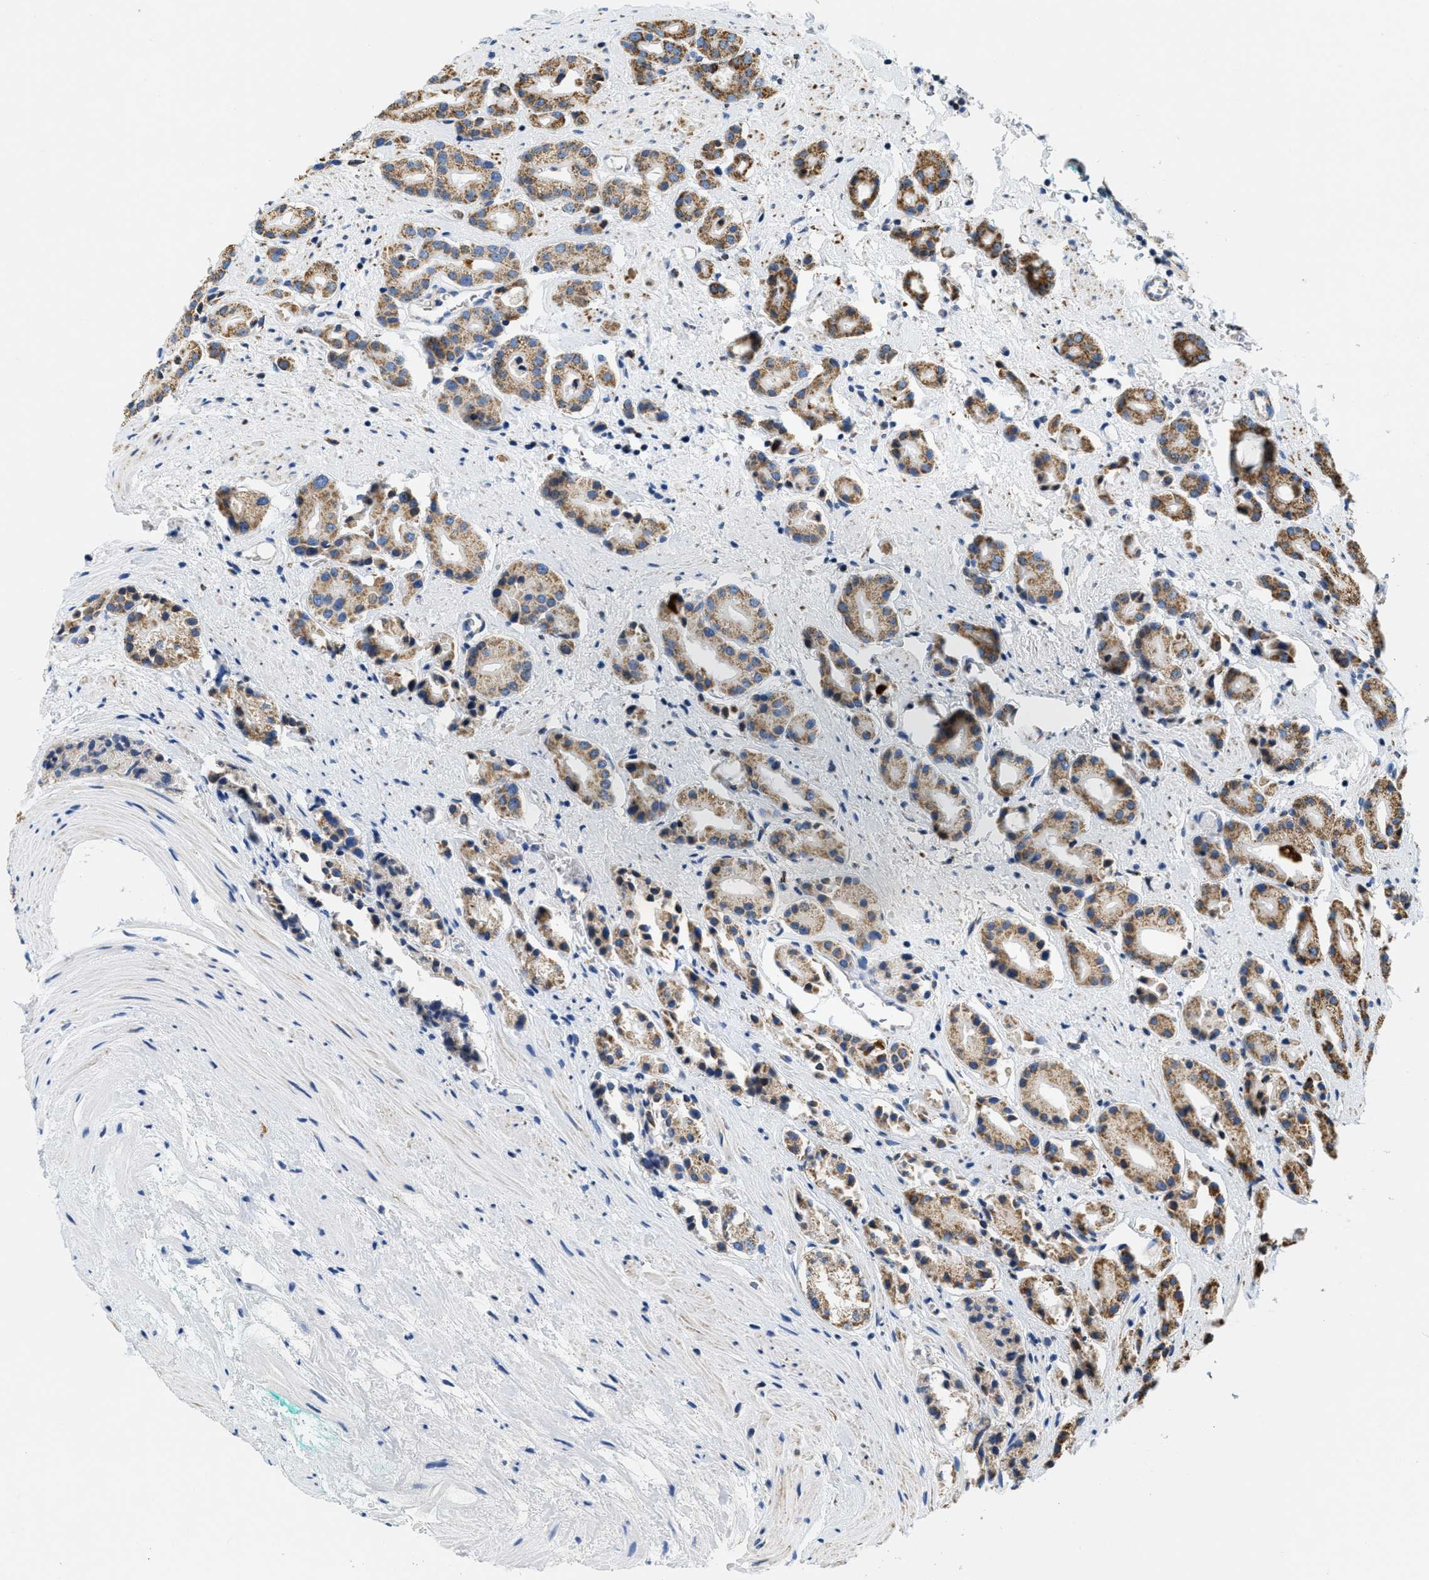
{"staining": {"intensity": "moderate", "quantity": ">75%", "location": "cytoplasmic/membranous"}, "tissue": "prostate cancer", "cell_type": "Tumor cells", "image_type": "cancer", "snomed": [{"axis": "morphology", "description": "Adenocarcinoma, High grade"}, {"axis": "topography", "description": "Prostate"}], "caption": "A medium amount of moderate cytoplasmic/membranous expression is identified in about >75% of tumor cells in prostate high-grade adenocarcinoma tissue.", "gene": "KCNJ5", "patient": {"sex": "male", "age": 71}}